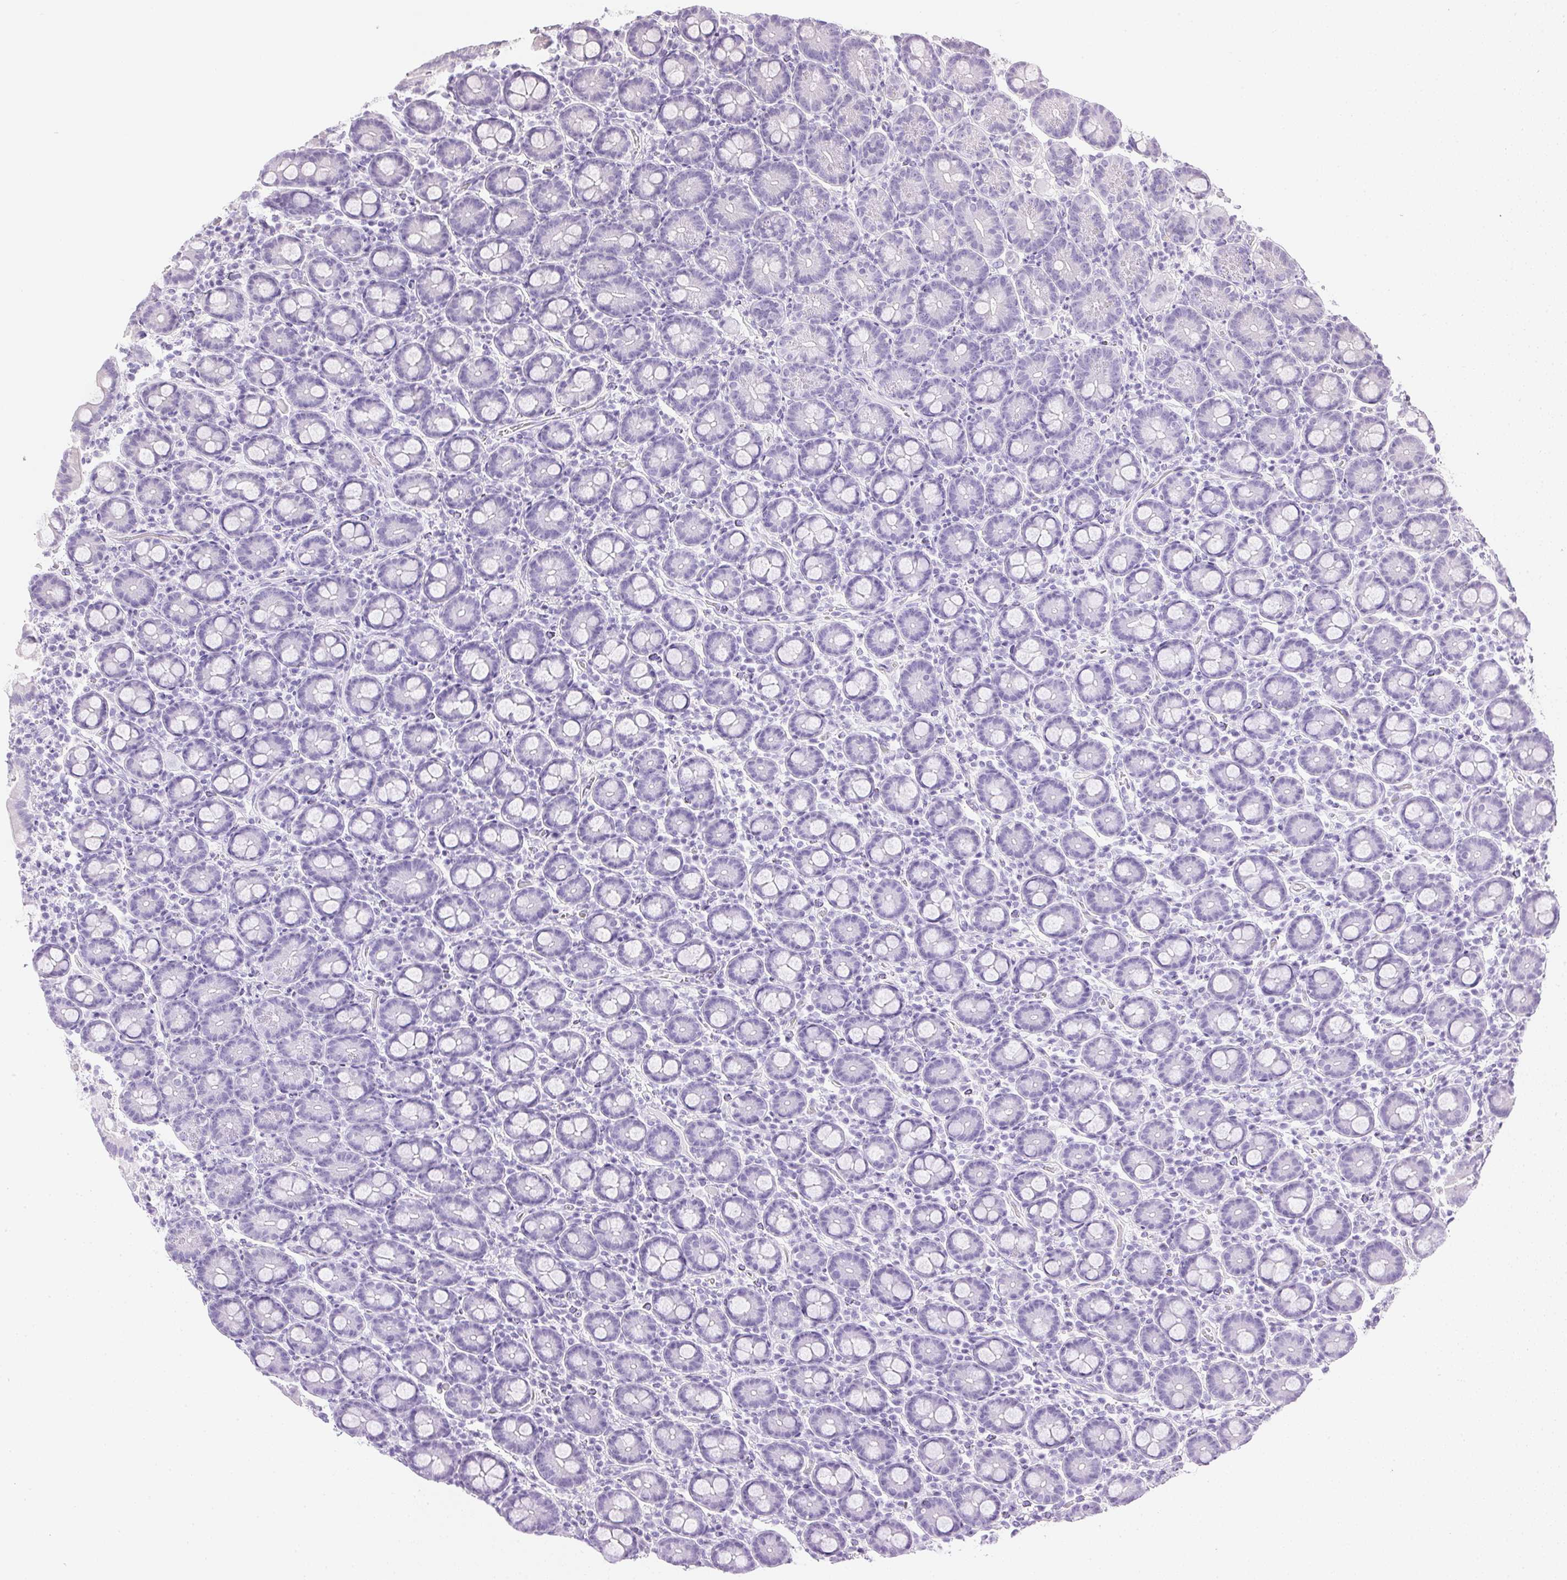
{"staining": {"intensity": "negative", "quantity": "none", "location": "none"}, "tissue": "small intestine", "cell_type": "Glandular cells", "image_type": "normal", "snomed": [{"axis": "morphology", "description": "Normal tissue, NOS"}, {"axis": "topography", "description": "Small intestine"}], "caption": "DAB (3,3'-diaminobenzidine) immunohistochemical staining of normal human small intestine reveals no significant positivity in glandular cells.", "gene": "ATP6V1G3", "patient": {"sex": "male", "age": 26}}